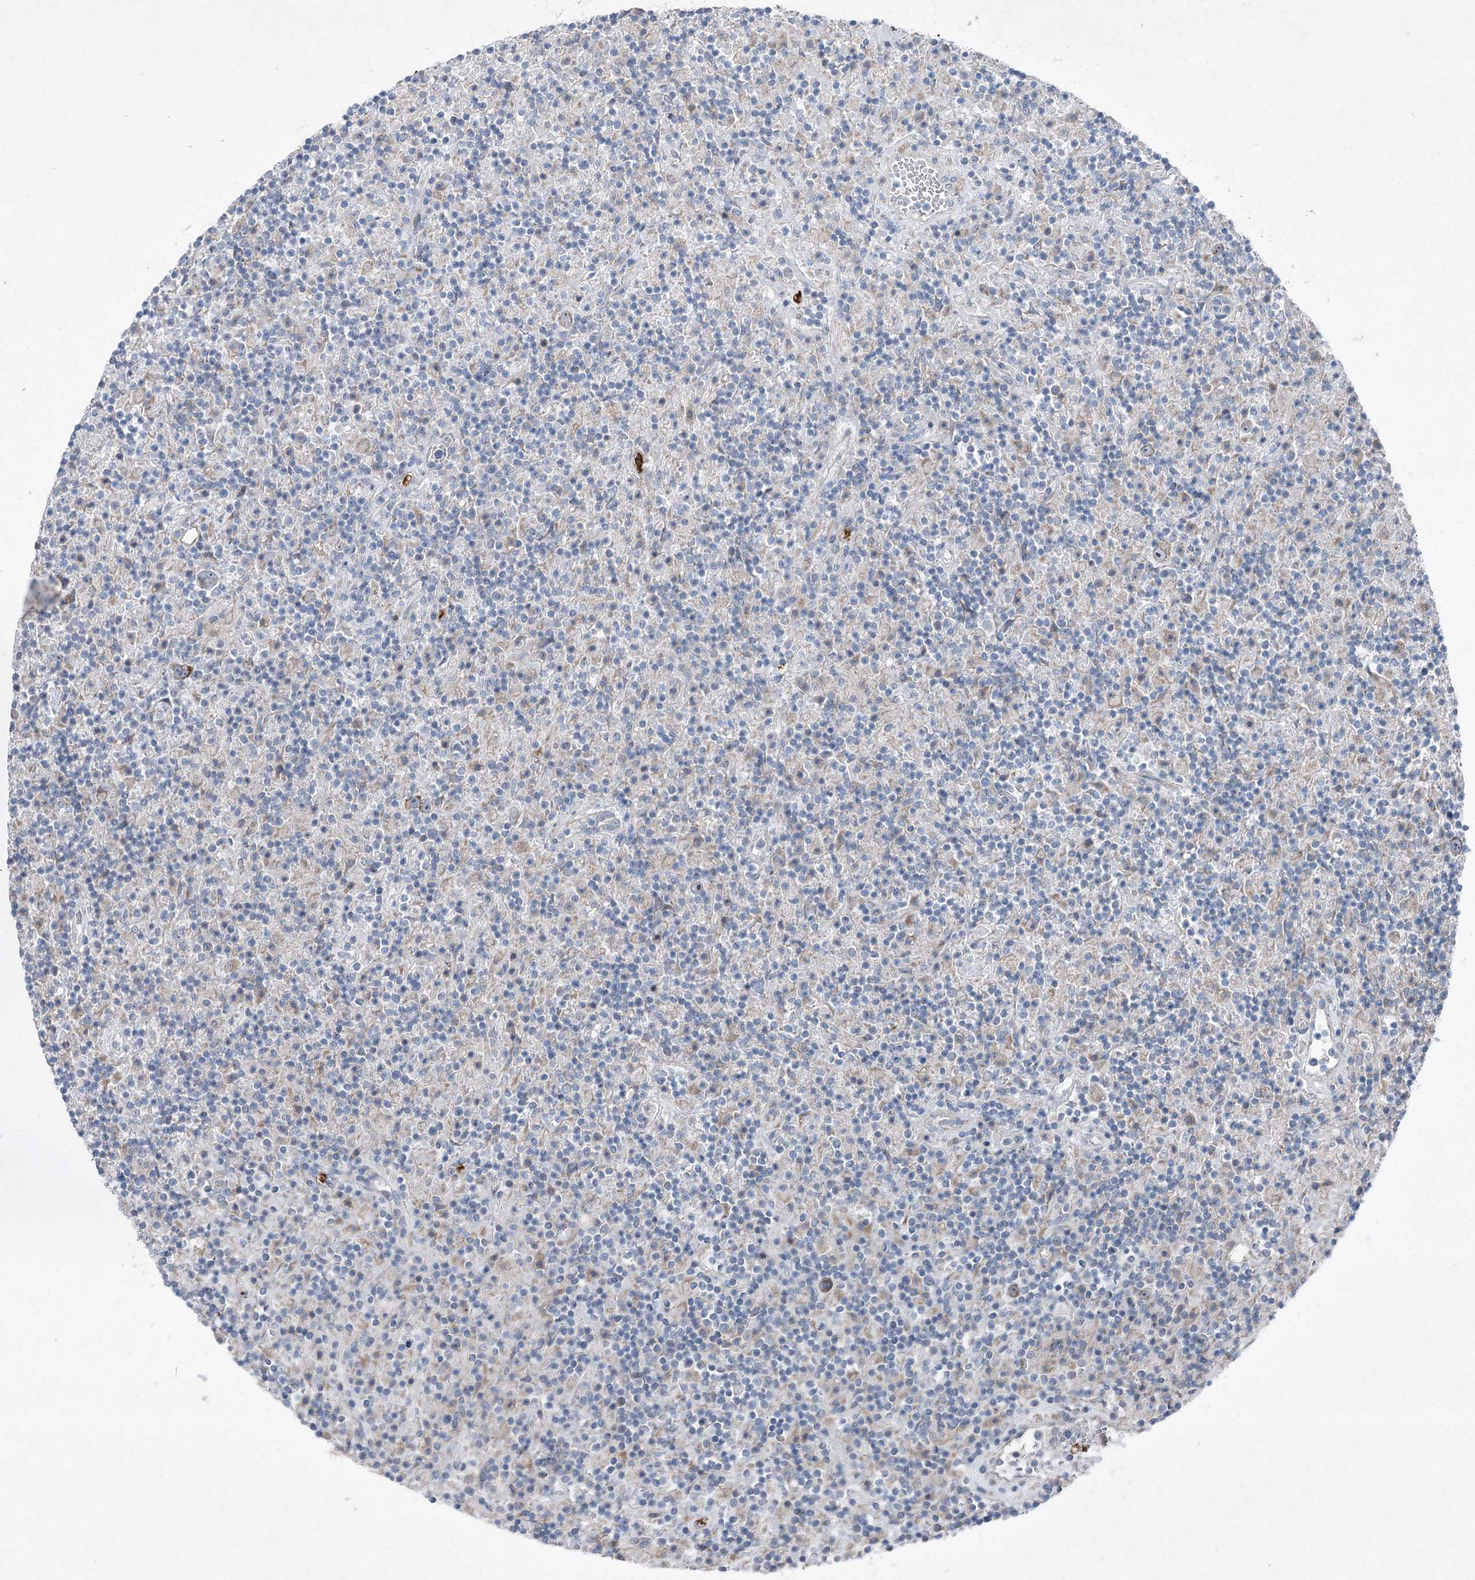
{"staining": {"intensity": "weak", "quantity": "25%-75%", "location": "cytoplasmic/membranous"}, "tissue": "lymphoma", "cell_type": "Tumor cells", "image_type": "cancer", "snomed": [{"axis": "morphology", "description": "Hodgkin's disease, NOS"}, {"axis": "topography", "description": "Lymph node"}], "caption": "Human Hodgkin's disease stained for a protein (brown) exhibits weak cytoplasmic/membranous positive staining in about 25%-75% of tumor cells.", "gene": "PLA2G12A", "patient": {"sex": "male", "age": 70}}